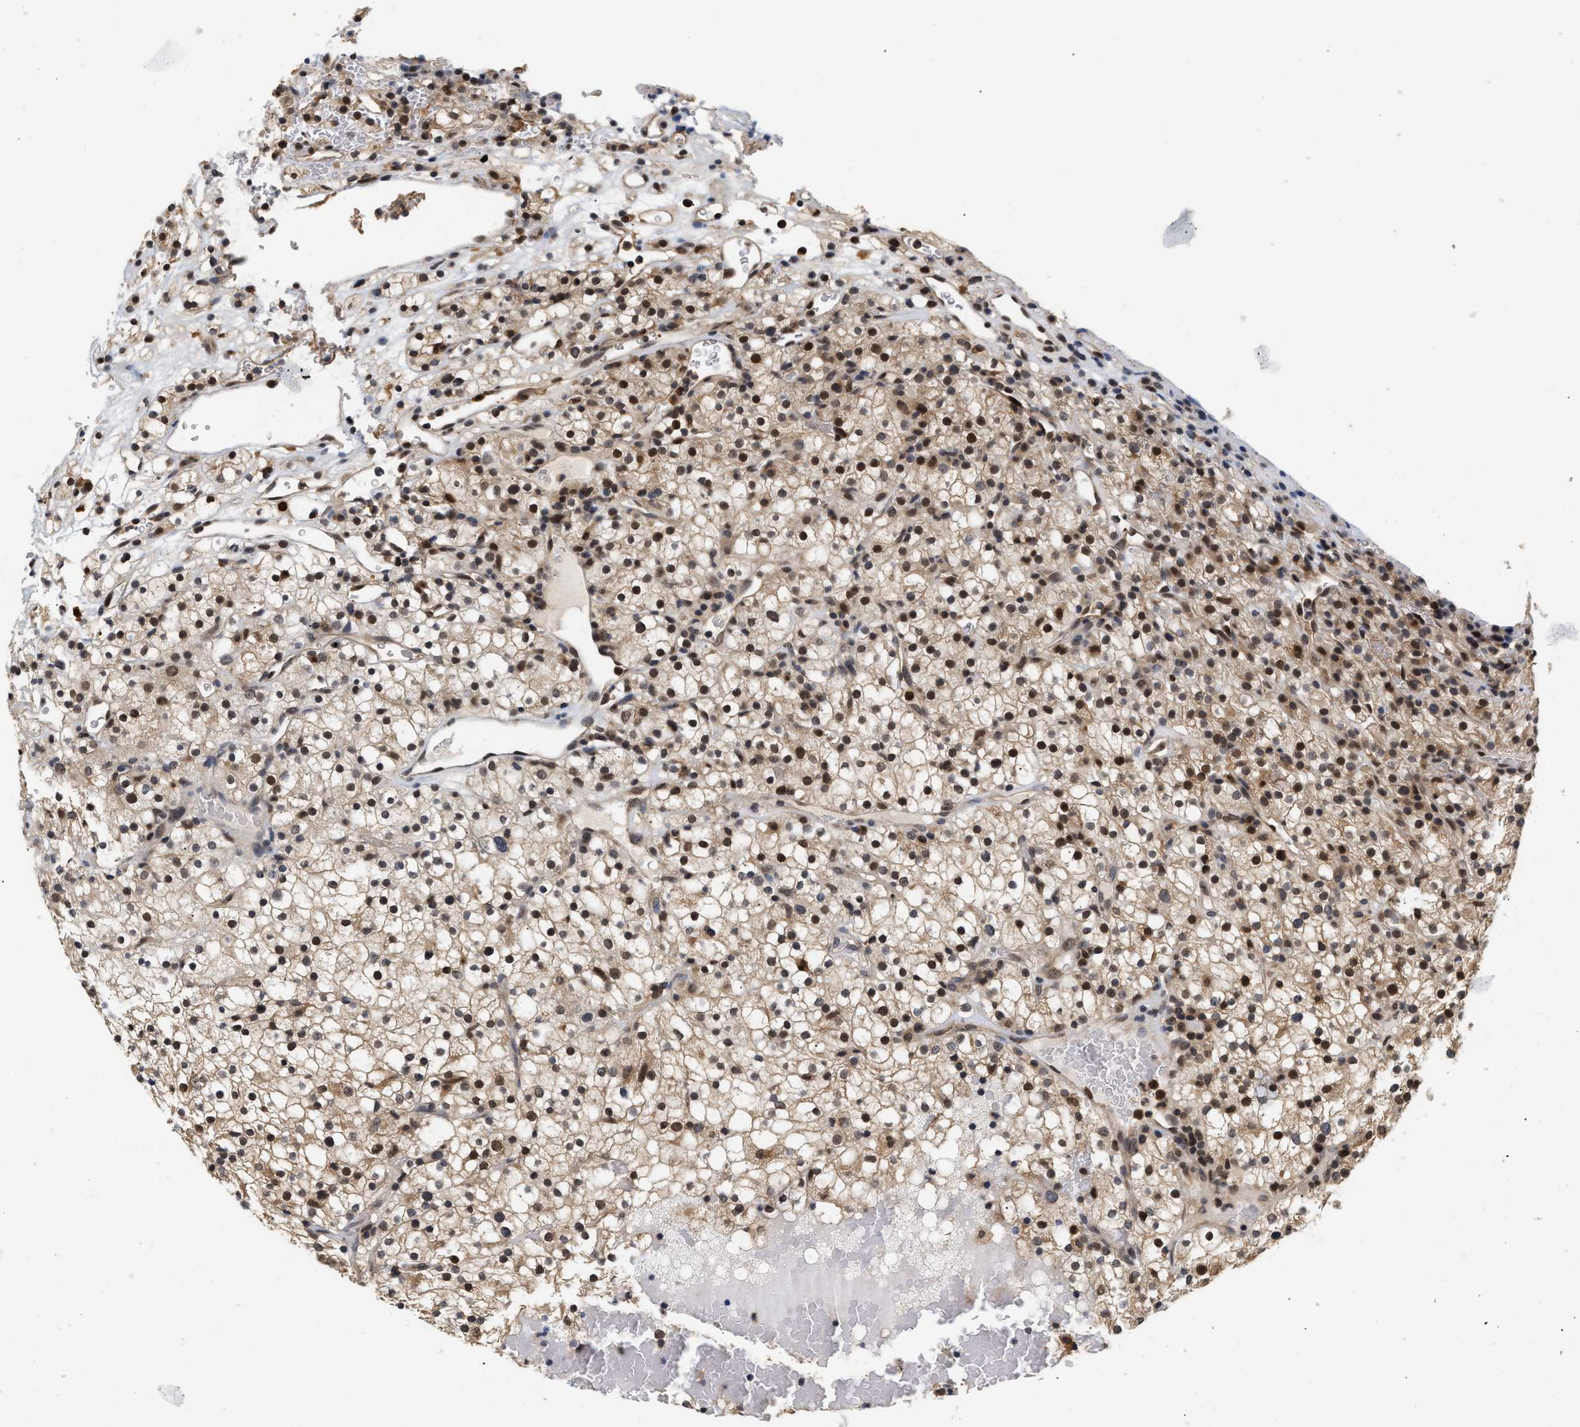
{"staining": {"intensity": "strong", "quantity": ">75%", "location": "nuclear"}, "tissue": "renal cancer", "cell_type": "Tumor cells", "image_type": "cancer", "snomed": [{"axis": "morphology", "description": "Normal tissue, NOS"}, {"axis": "morphology", "description": "Adenocarcinoma, NOS"}, {"axis": "topography", "description": "Kidney"}], "caption": "Adenocarcinoma (renal) stained for a protein (brown) demonstrates strong nuclear positive expression in about >75% of tumor cells.", "gene": "ABHD5", "patient": {"sex": "female", "age": 72}}